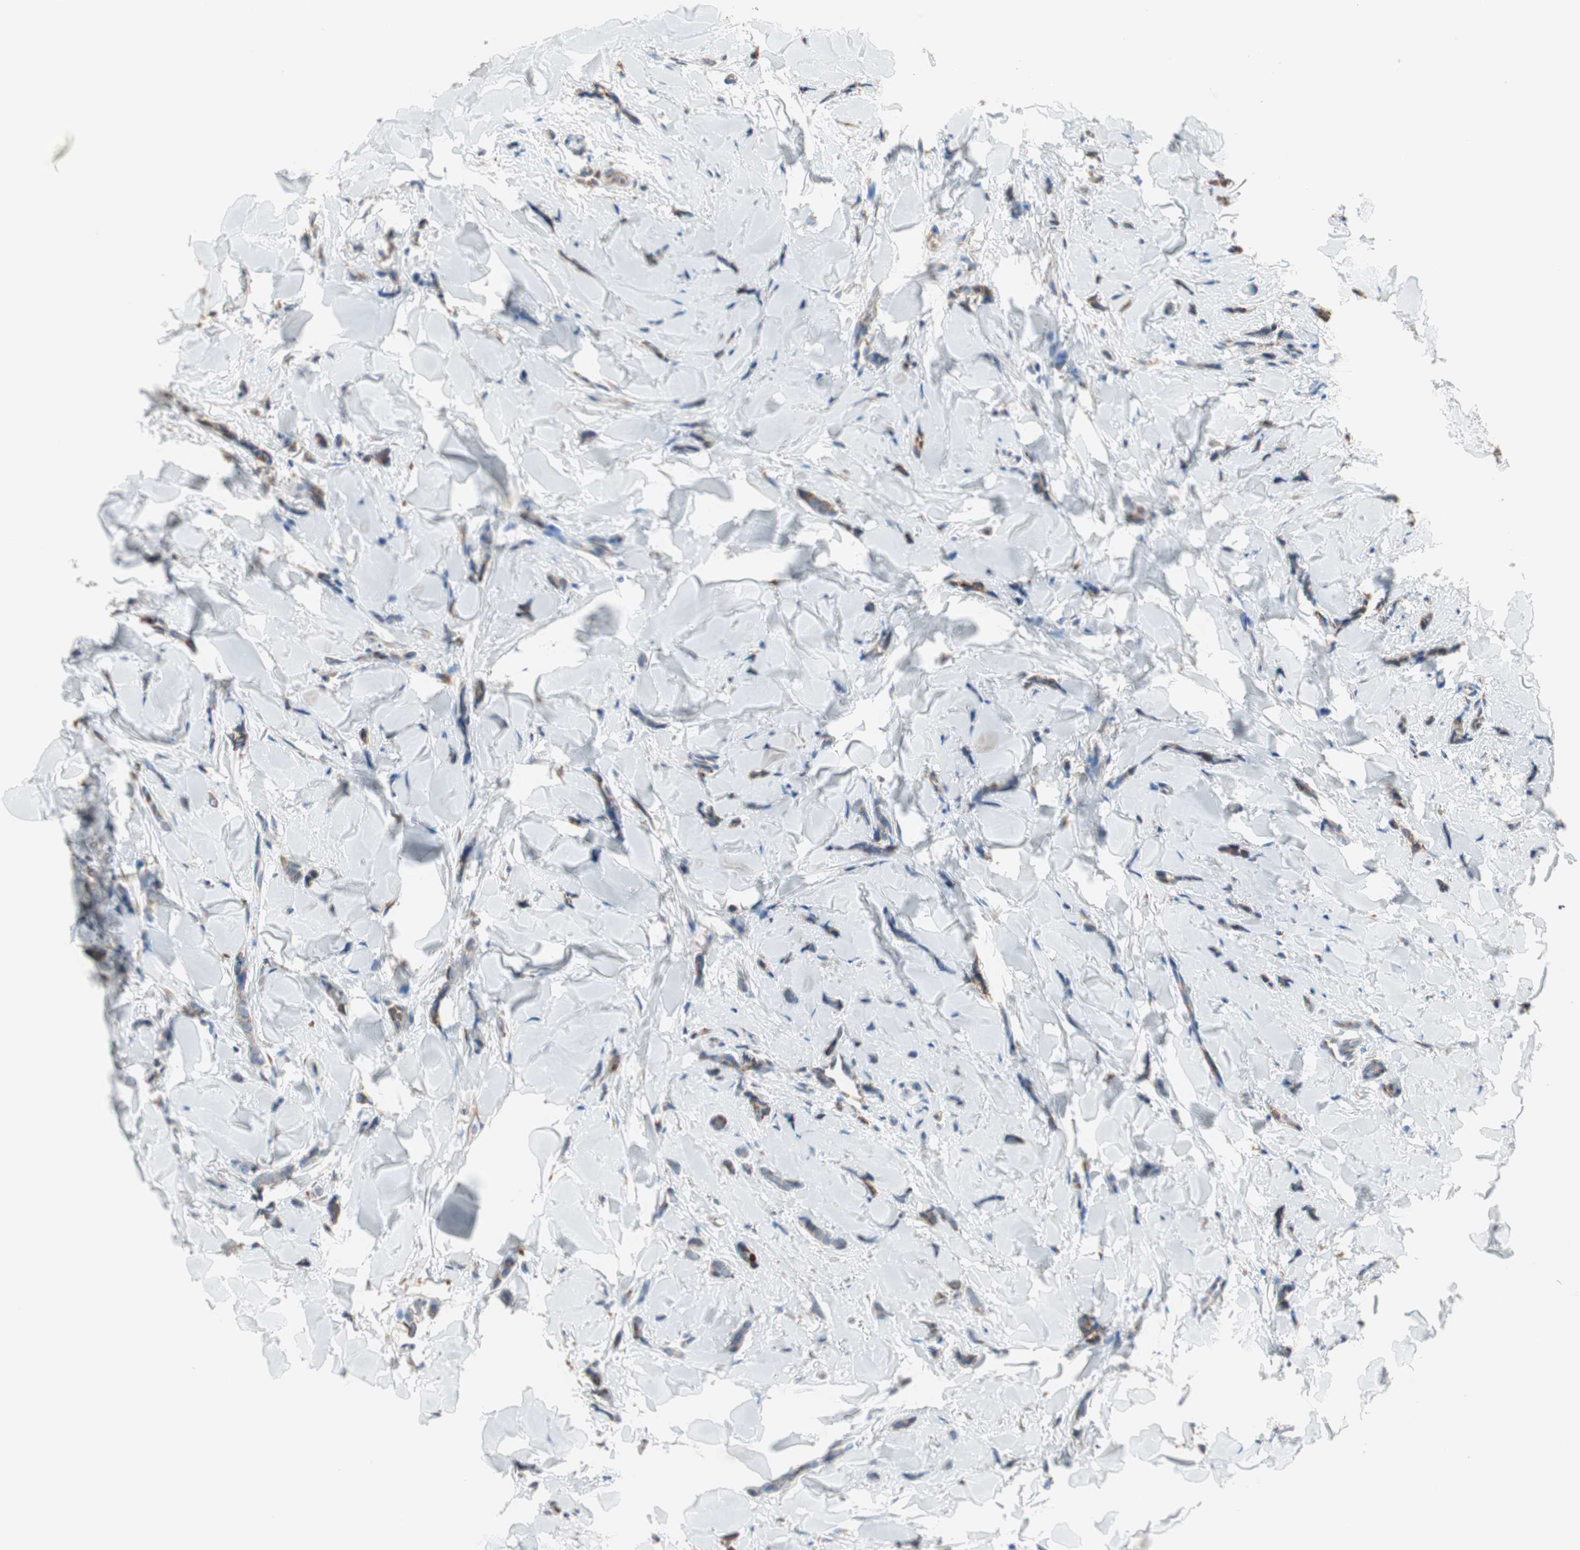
{"staining": {"intensity": "moderate", "quantity": ">75%", "location": "cytoplasmic/membranous"}, "tissue": "breast cancer", "cell_type": "Tumor cells", "image_type": "cancer", "snomed": [{"axis": "morphology", "description": "Lobular carcinoma"}, {"axis": "topography", "description": "Skin"}, {"axis": "topography", "description": "Breast"}], "caption": "Breast cancer (lobular carcinoma) was stained to show a protein in brown. There is medium levels of moderate cytoplasmic/membranous positivity in about >75% of tumor cells. Nuclei are stained in blue.", "gene": "TST", "patient": {"sex": "female", "age": 46}}